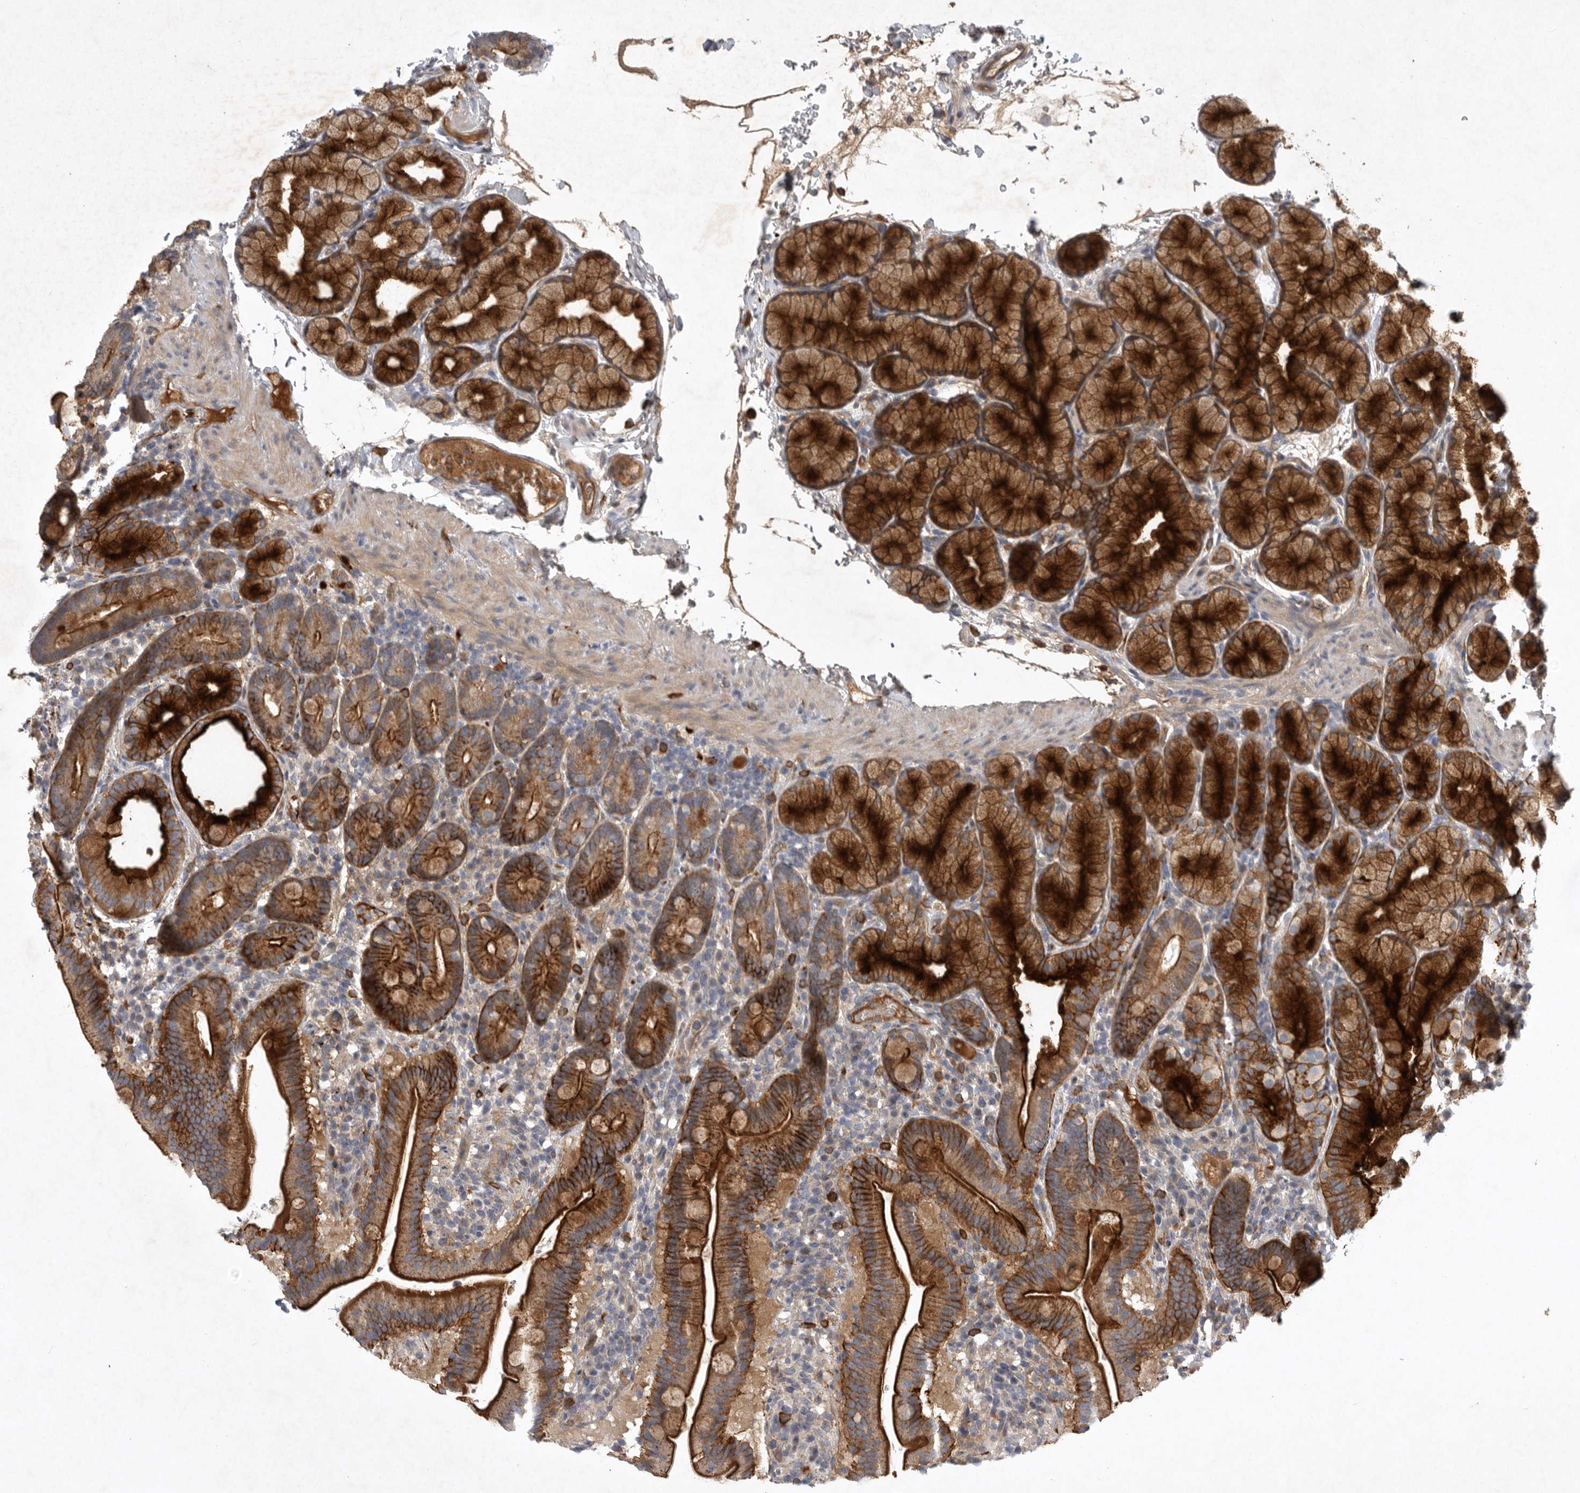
{"staining": {"intensity": "strong", "quantity": "25%-75%", "location": "cytoplasmic/membranous"}, "tissue": "duodenum", "cell_type": "Glandular cells", "image_type": "normal", "snomed": [{"axis": "morphology", "description": "Normal tissue, NOS"}, {"axis": "topography", "description": "Duodenum"}], "caption": "This photomicrograph demonstrates IHC staining of benign duodenum, with high strong cytoplasmic/membranous expression in approximately 25%-75% of glandular cells.", "gene": "MLPH", "patient": {"sex": "male", "age": 54}}